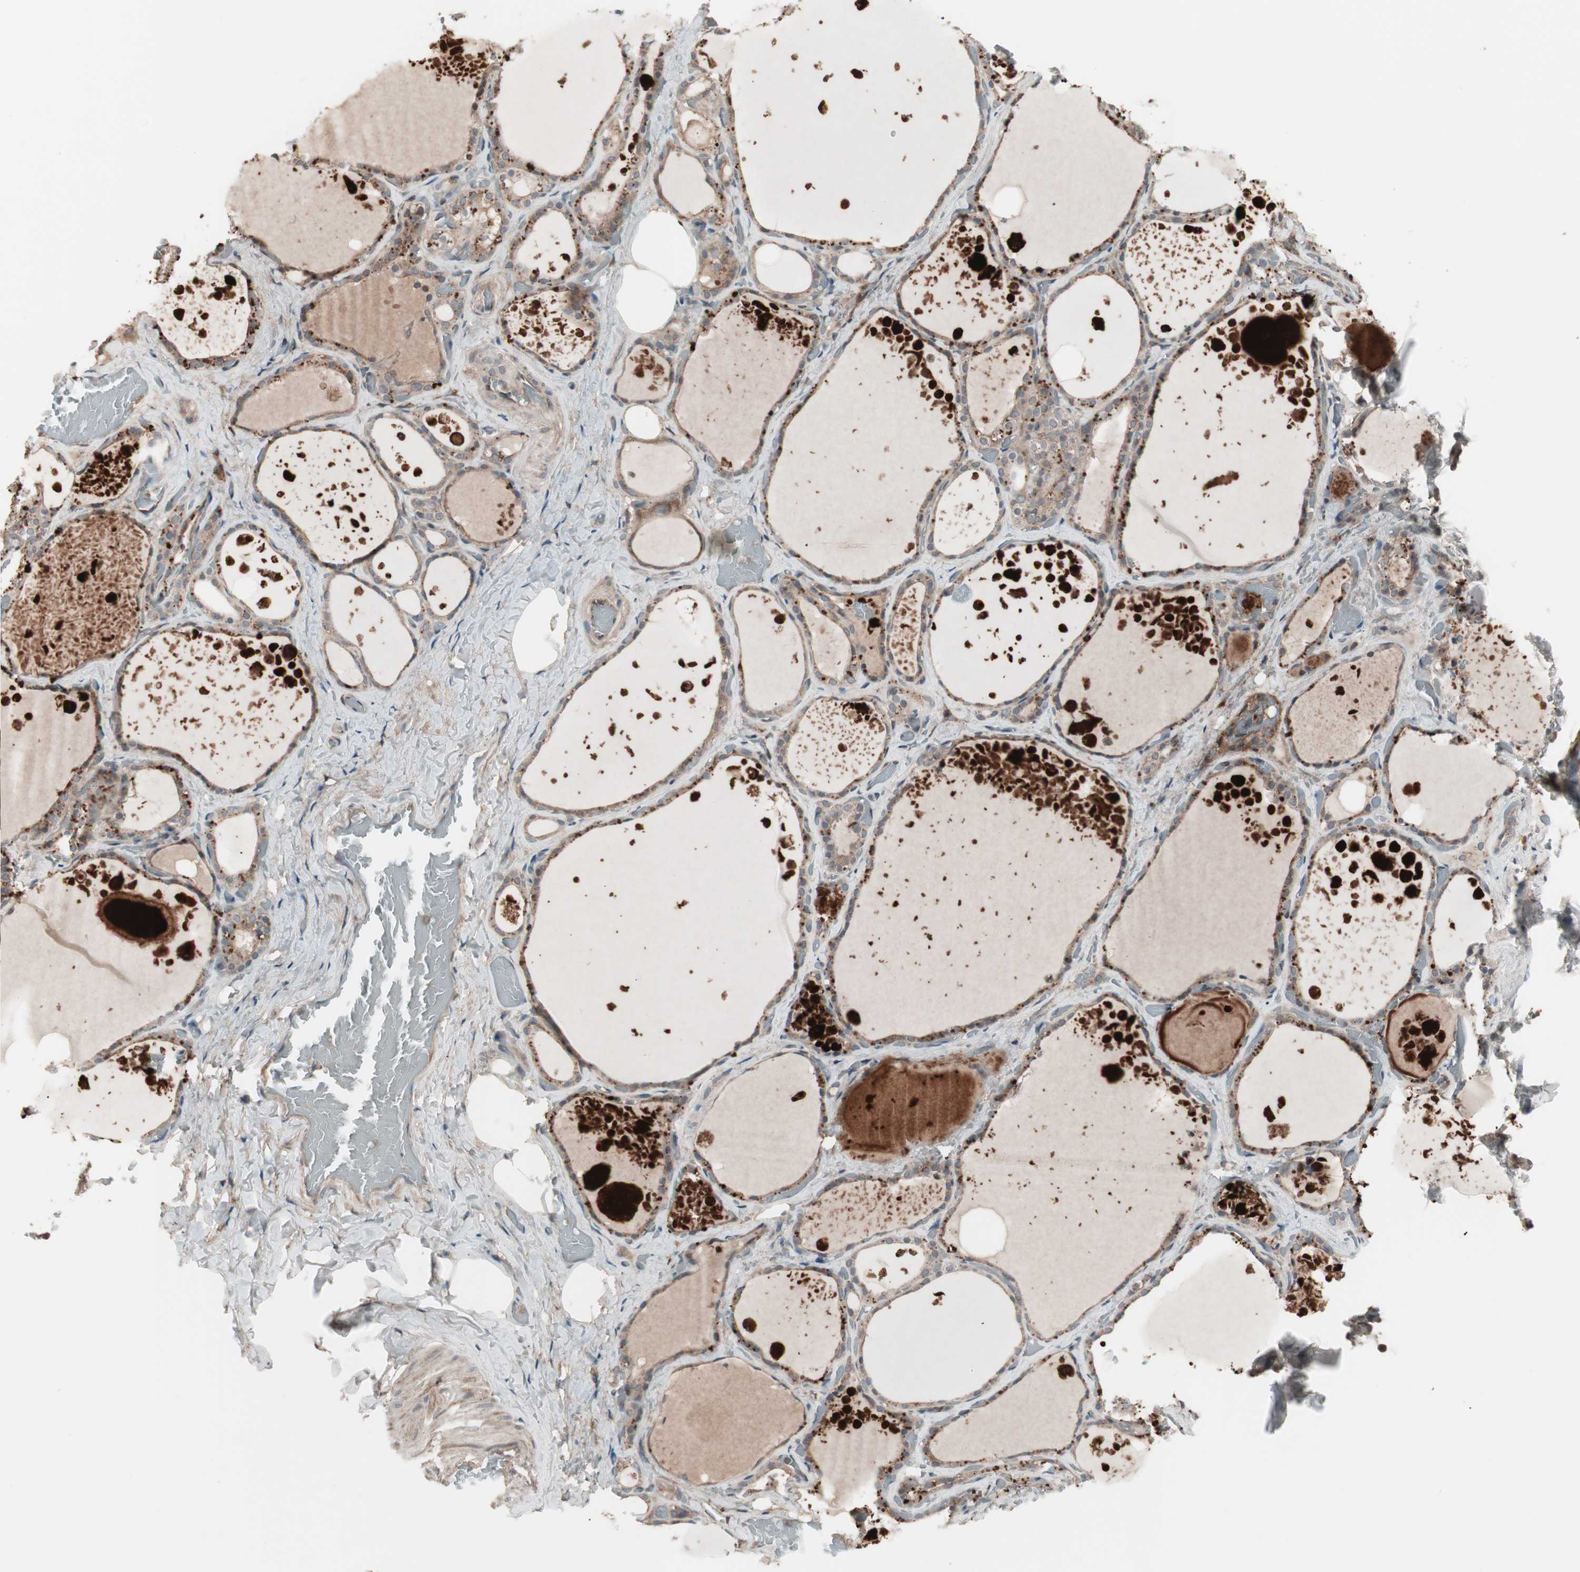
{"staining": {"intensity": "moderate", "quantity": ">75%", "location": "cytoplasmic/membranous"}, "tissue": "thyroid gland", "cell_type": "Glandular cells", "image_type": "normal", "snomed": [{"axis": "morphology", "description": "Normal tissue, NOS"}, {"axis": "topography", "description": "Thyroid gland"}], "caption": "A brown stain labels moderate cytoplasmic/membranous staining of a protein in glandular cells of benign human thyroid gland.", "gene": "TFPI", "patient": {"sex": "male", "age": 61}}